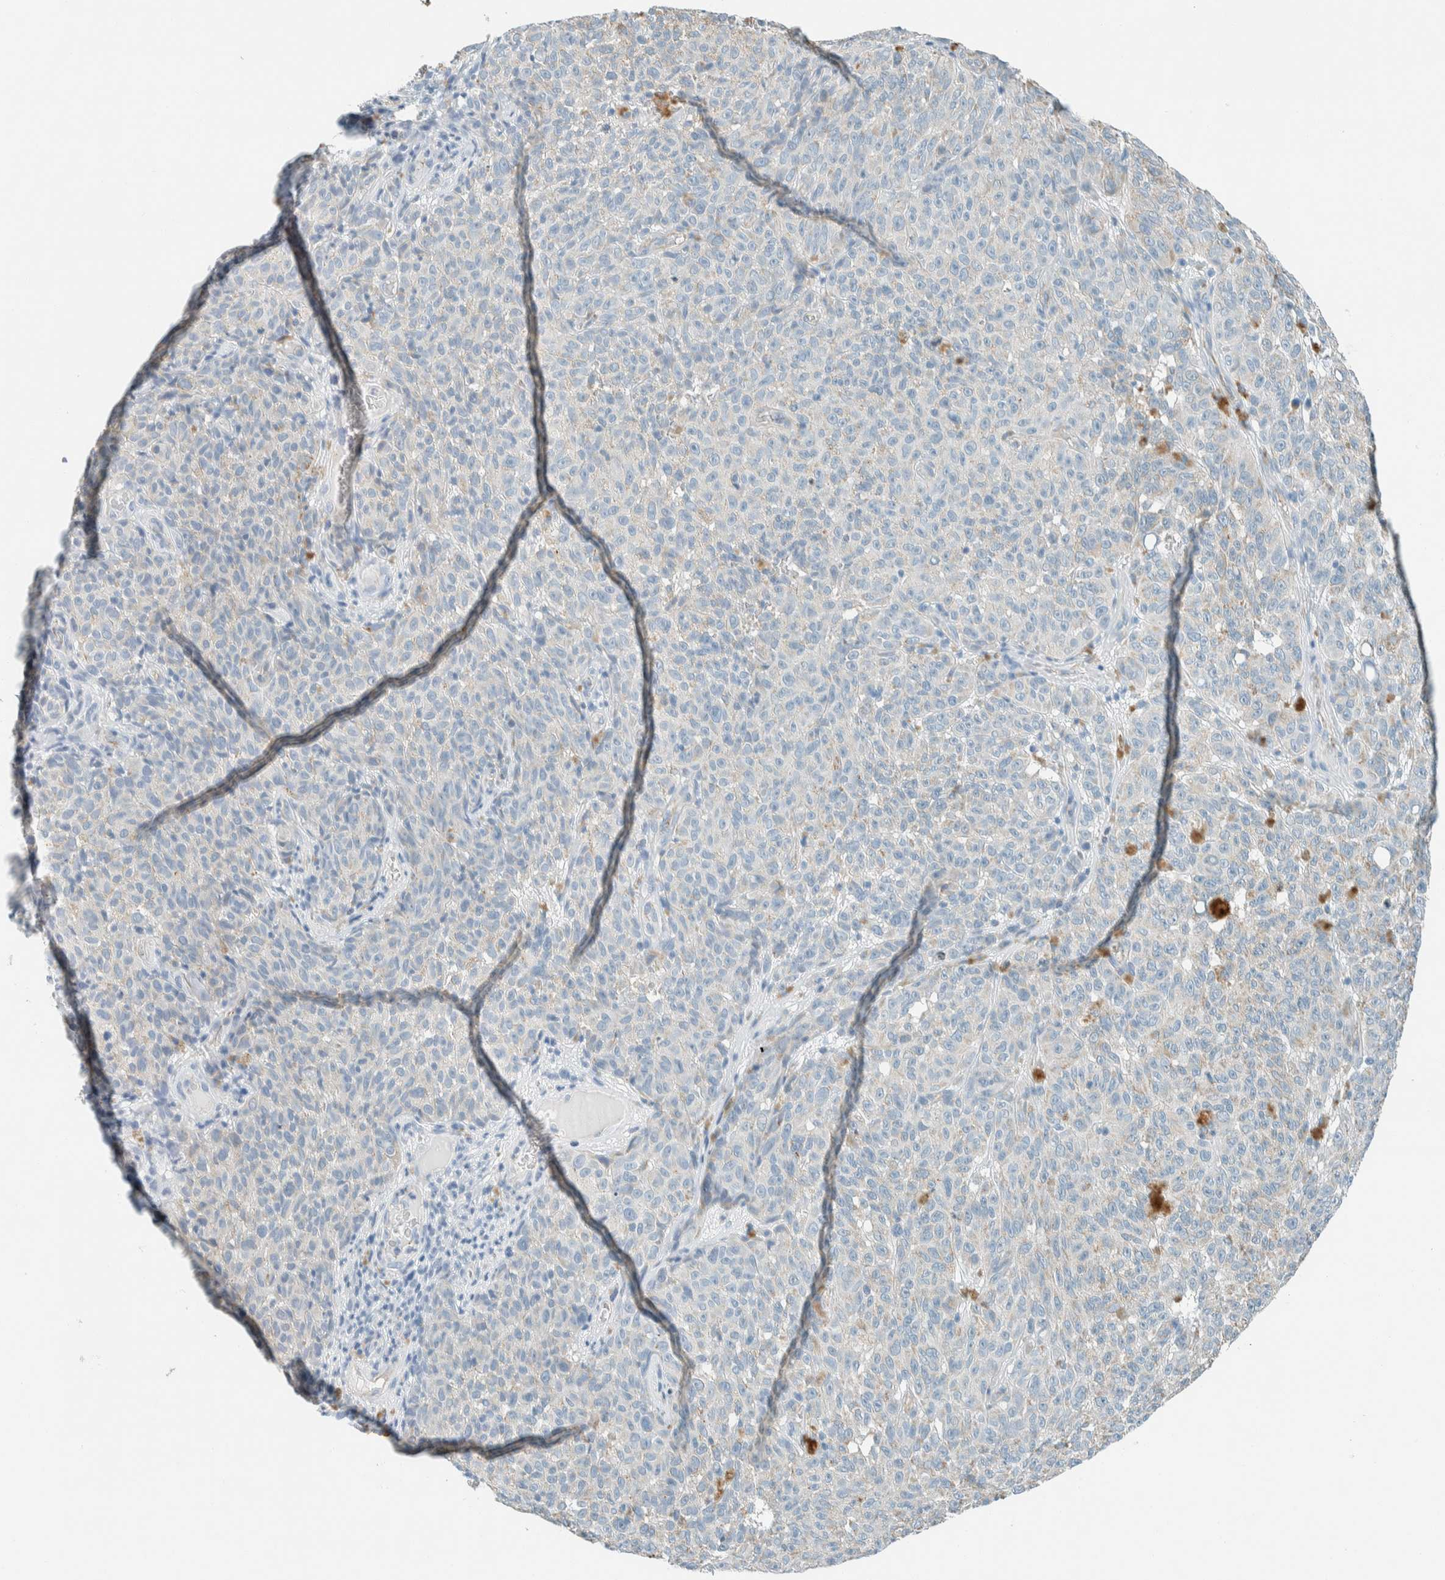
{"staining": {"intensity": "weak", "quantity": "<25%", "location": "cytoplasmic/membranous"}, "tissue": "melanoma", "cell_type": "Tumor cells", "image_type": "cancer", "snomed": [{"axis": "morphology", "description": "Malignant melanoma, NOS"}, {"axis": "topography", "description": "Skin"}], "caption": "IHC image of human melanoma stained for a protein (brown), which shows no staining in tumor cells.", "gene": "SLFN12", "patient": {"sex": "female", "age": 82}}